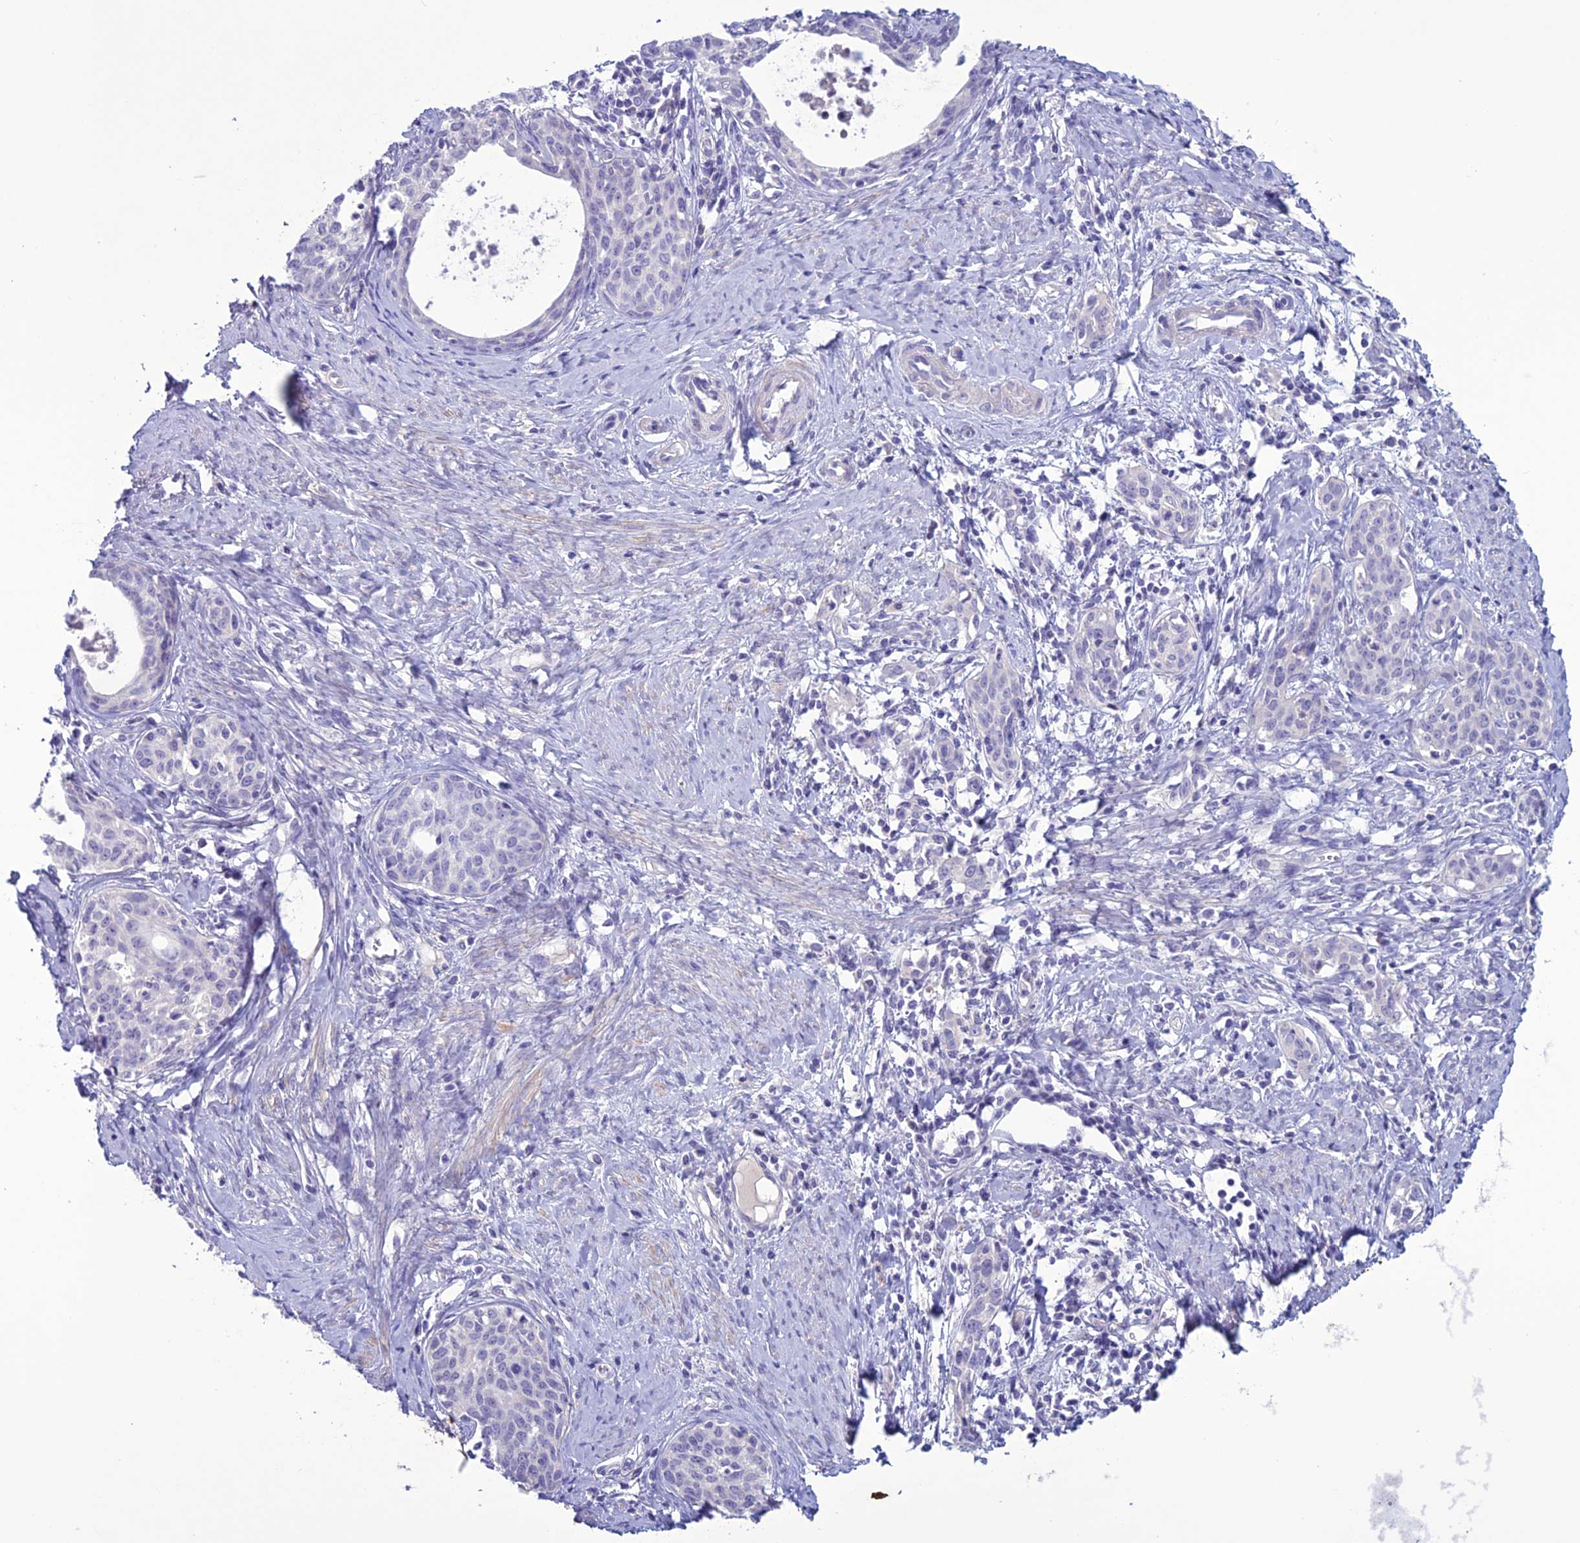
{"staining": {"intensity": "negative", "quantity": "none", "location": "none"}, "tissue": "cervical cancer", "cell_type": "Tumor cells", "image_type": "cancer", "snomed": [{"axis": "morphology", "description": "Squamous cell carcinoma, NOS"}, {"axis": "topography", "description": "Cervix"}], "caption": "Human cervical cancer stained for a protein using immunohistochemistry (IHC) exhibits no positivity in tumor cells.", "gene": "CLEC2L", "patient": {"sex": "female", "age": 52}}